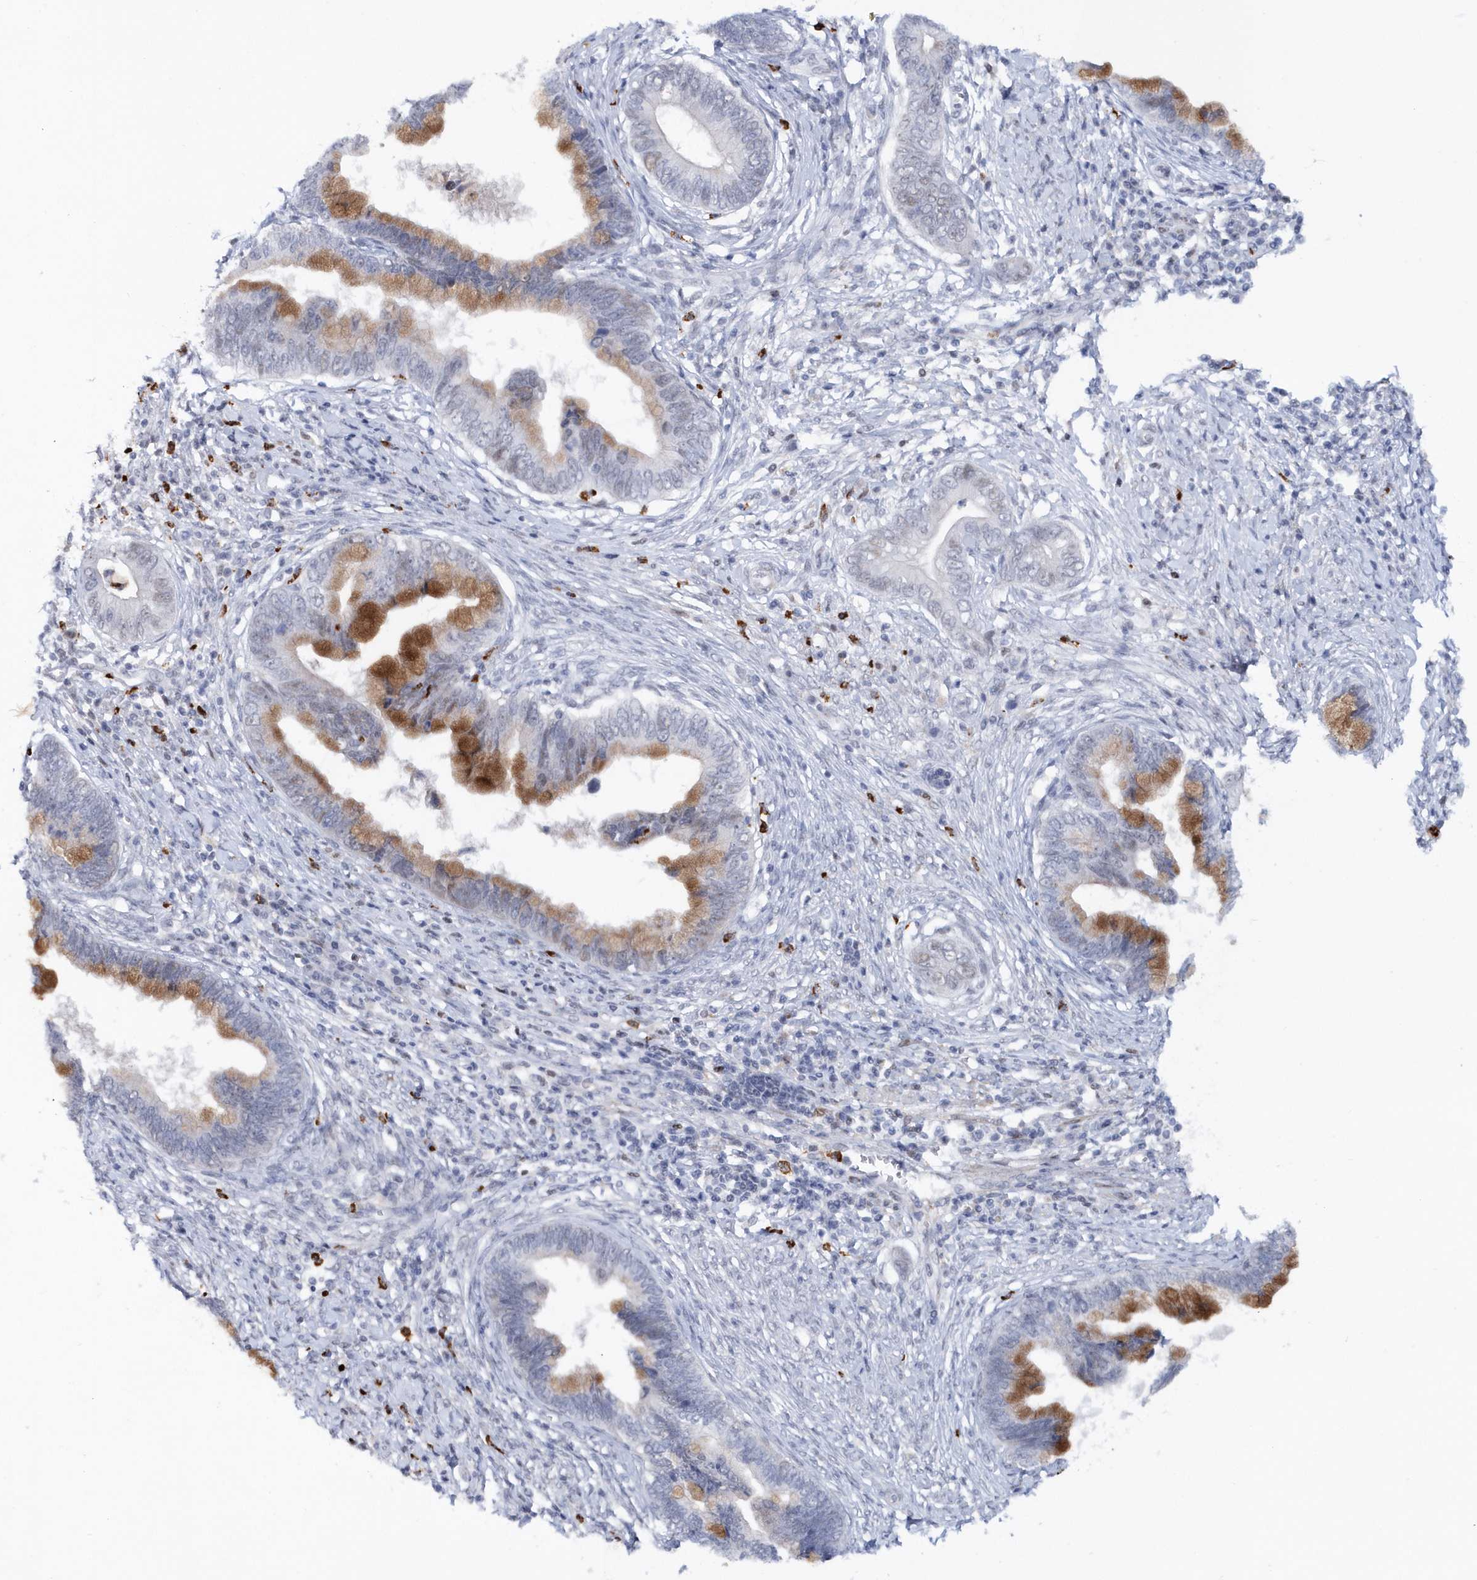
{"staining": {"intensity": "strong", "quantity": "25%-75%", "location": "cytoplasmic/membranous"}, "tissue": "cervical cancer", "cell_type": "Tumor cells", "image_type": "cancer", "snomed": [{"axis": "morphology", "description": "Adenocarcinoma, NOS"}, {"axis": "topography", "description": "Cervix"}], "caption": "Human adenocarcinoma (cervical) stained for a protein (brown) exhibits strong cytoplasmic/membranous positive expression in about 25%-75% of tumor cells.", "gene": "ASCL4", "patient": {"sex": "female", "age": 44}}